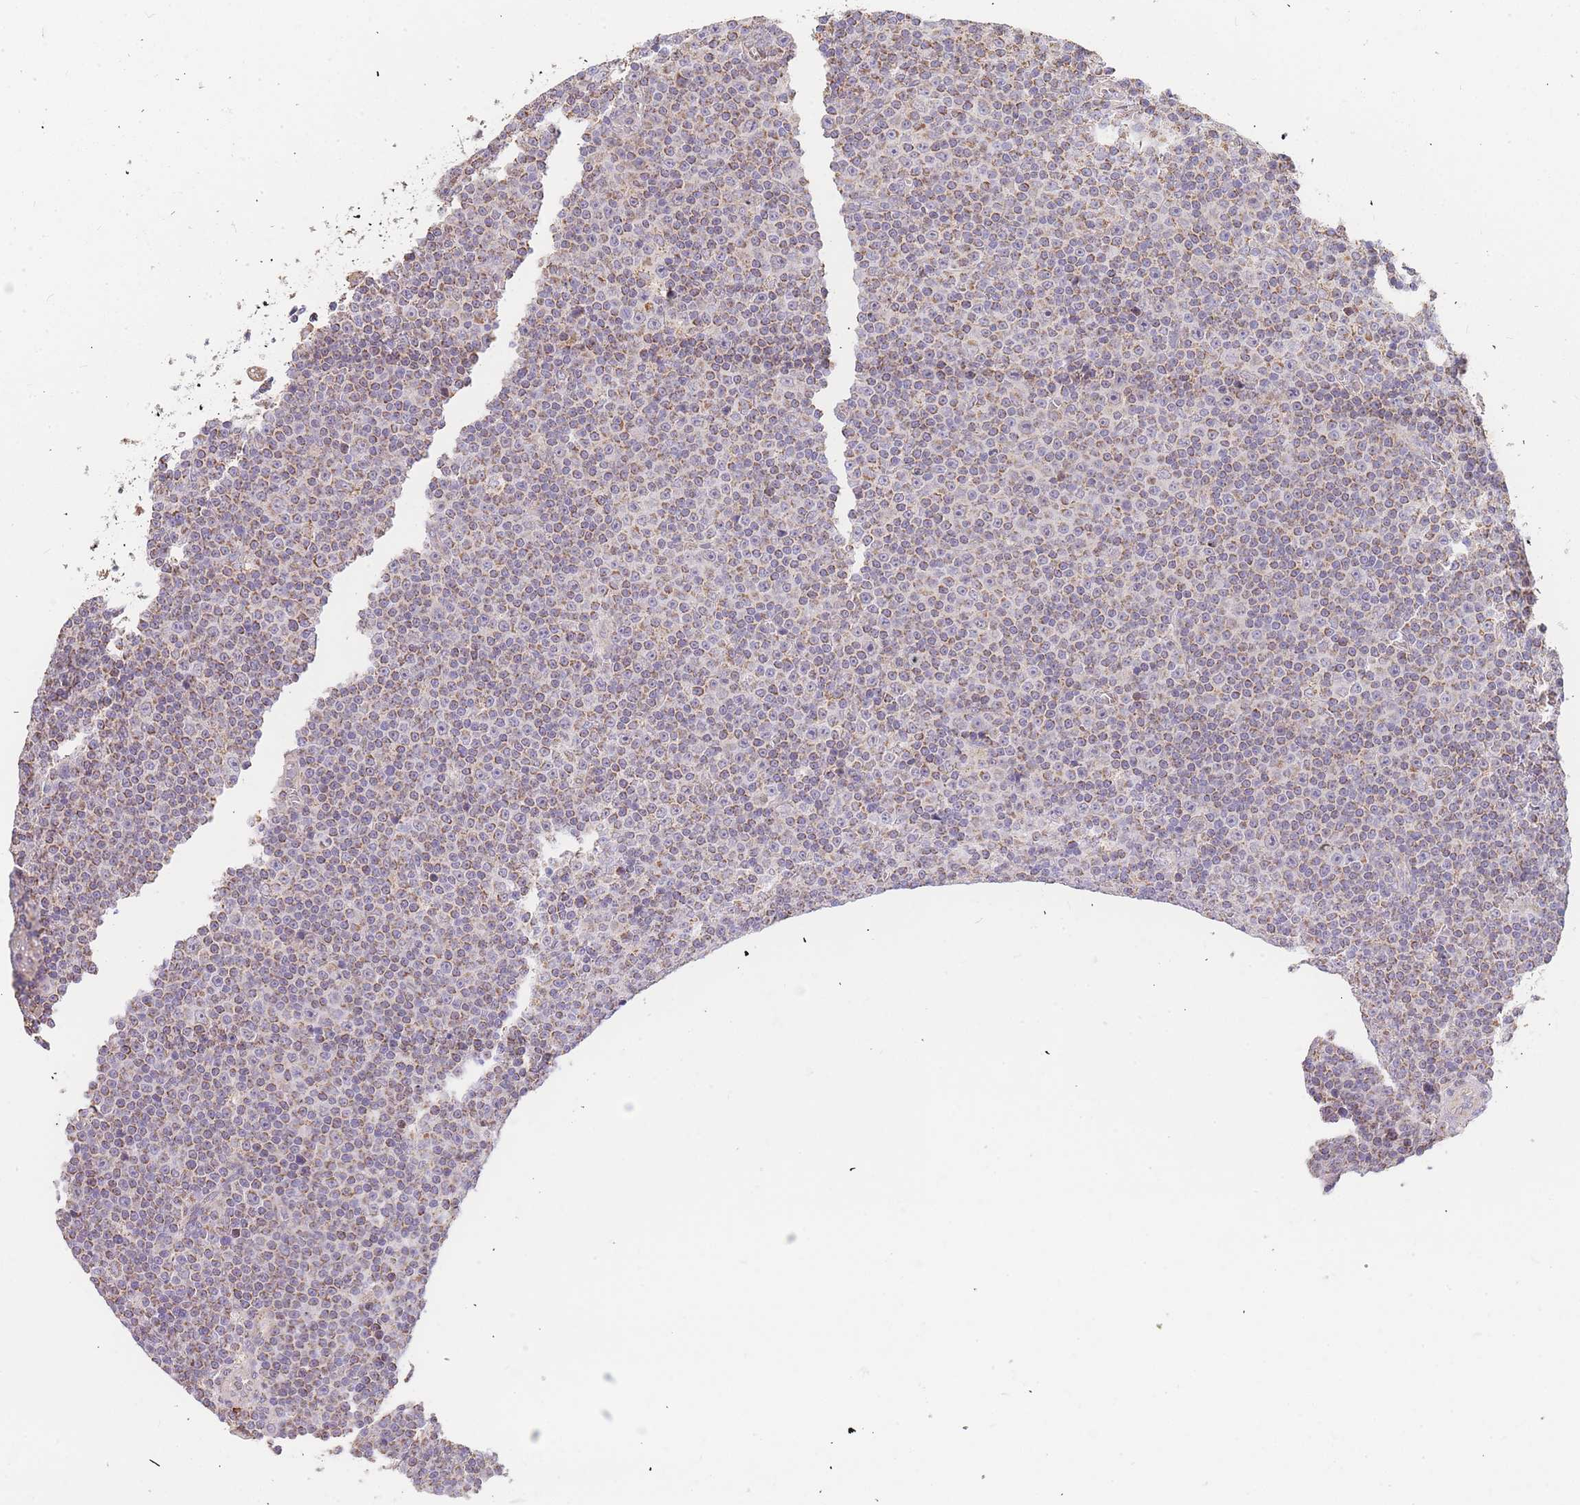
{"staining": {"intensity": "weak", "quantity": "25%-75%", "location": "cytoplasmic/membranous"}, "tissue": "lymphoma", "cell_type": "Tumor cells", "image_type": "cancer", "snomed": [{"axis": "morphology", "description": "Malignant lymphoma, non-Hodgkin's type, Low grade"}, {"axis": "topography", "description": "Lymph node"}], "caption": "Human low-grade malignant lymphoma, non-Hodgkin's type stained for a protein (brown) exhibits weak cytoplasmic/membranous positive positivity in approximately 25%-75% of tumor cells.", "gene": "ADCY9", "patient": {"sex": "female", "age": 67}}